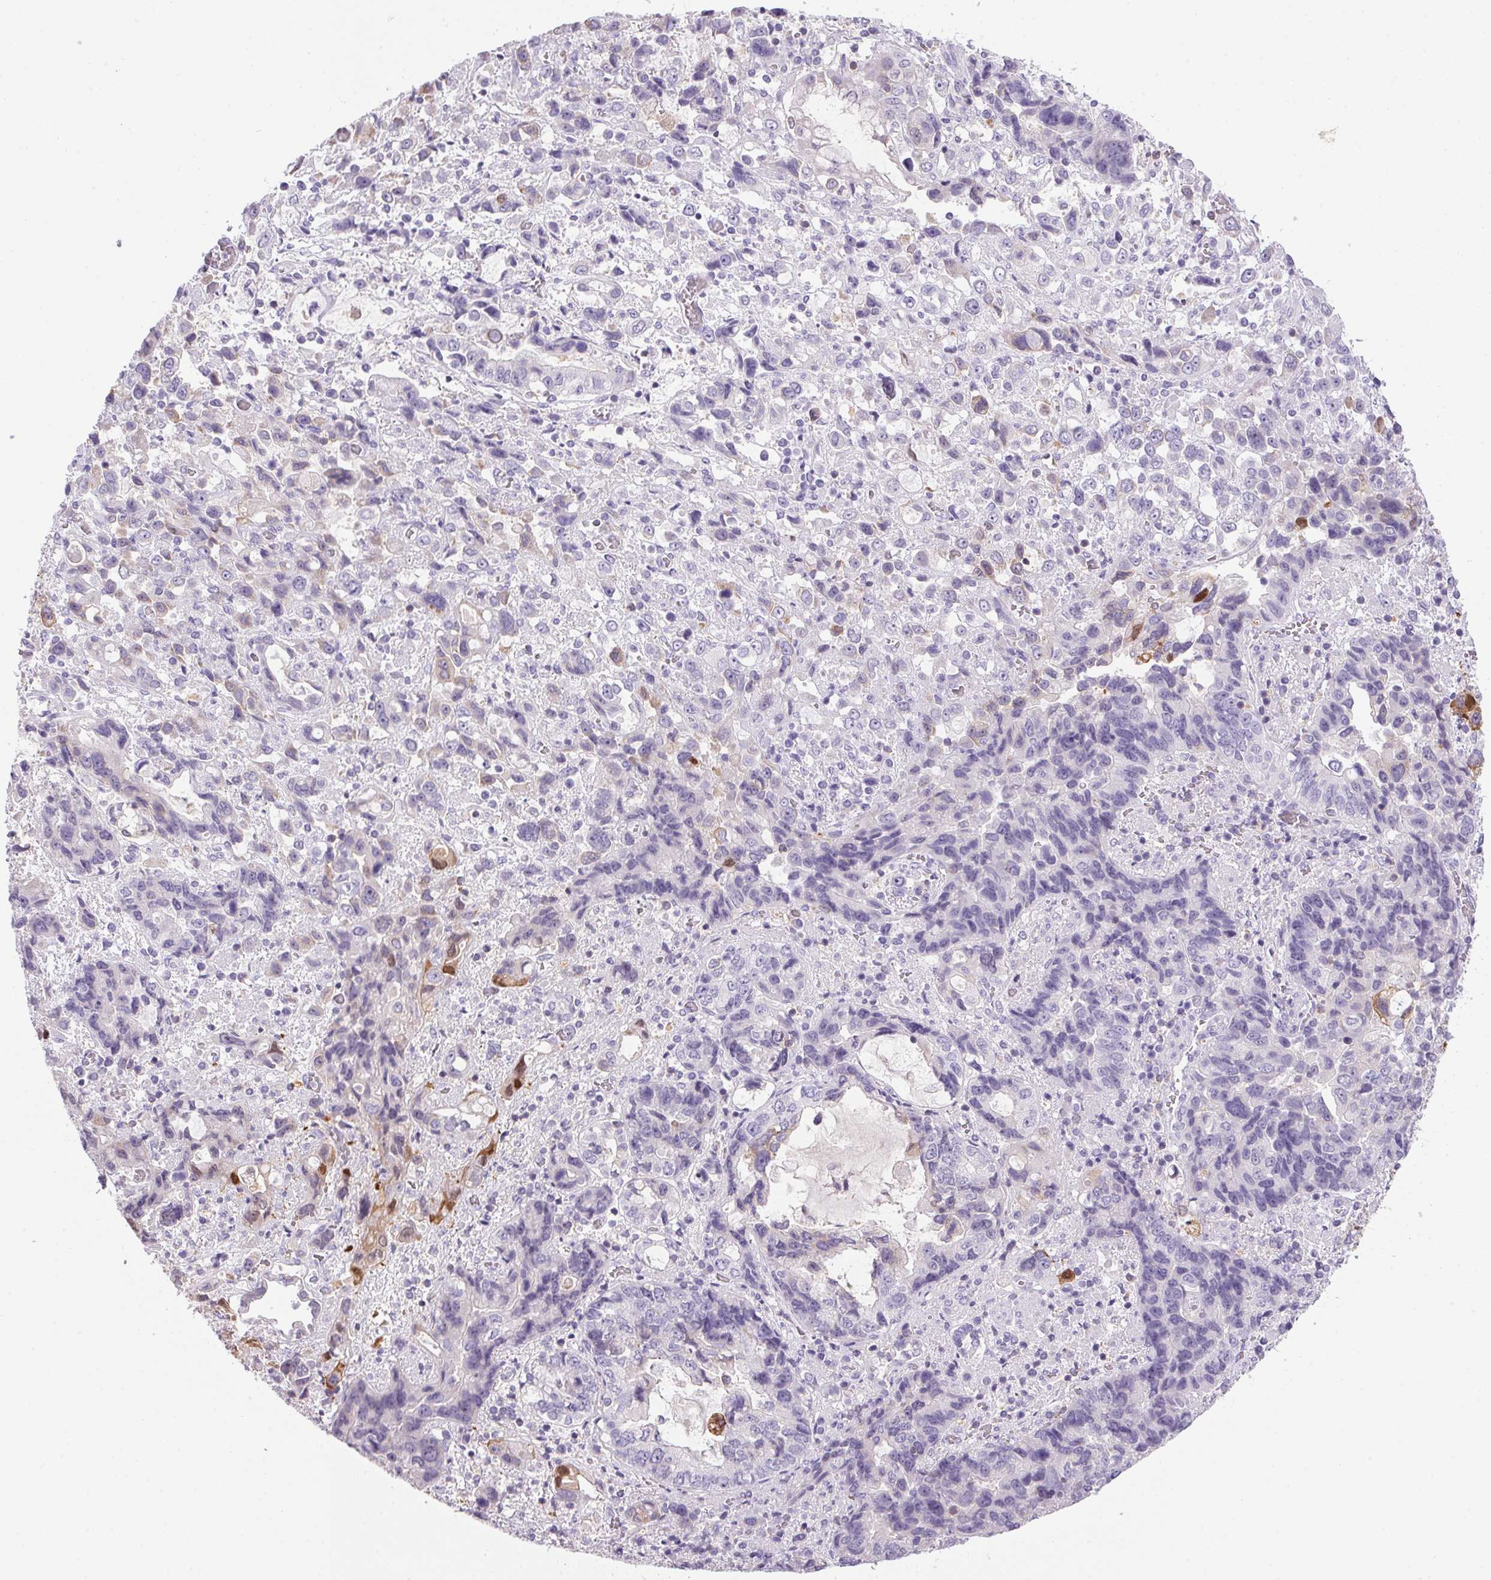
{"staining": {"intensity": "negative", "quantity": "none", "location": "none"}, "tissue": "stomach cancer", "cell_type": "Tumor cells", "image_type": "cancer", "snomed": [{"axis": "morphology", "description": "Adenocarcinoma, NOS"}, {"axis": "topography", "description": "Stomach, upper"}], "caption": "The immunohistochemistry micrograph has no significant positivity in tumor cells of stomach cancer tissue.", "gene": "S100A2", "patient": {"sex": "female", "age": 81}}